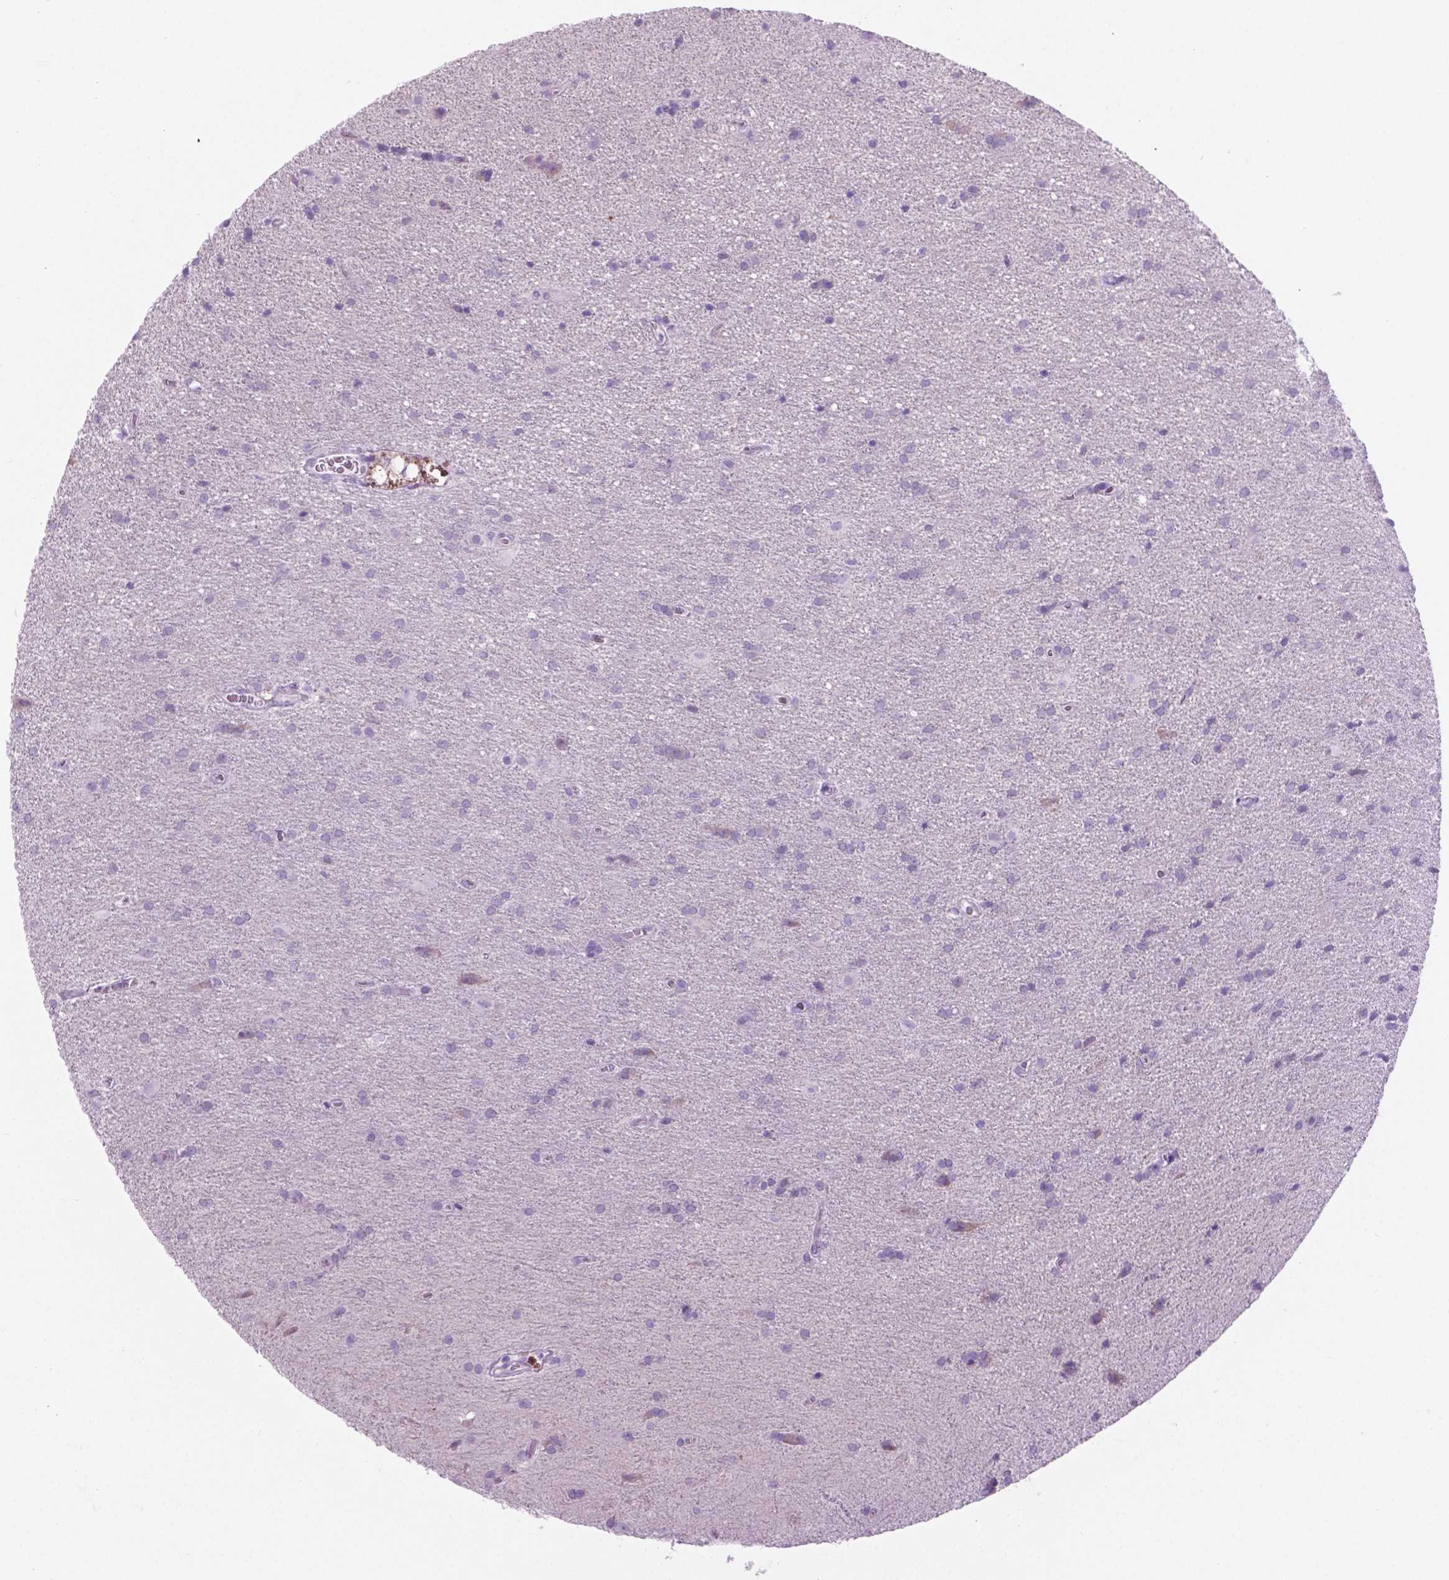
{"staining": {"intensity": "negative", "quantity": "none", "location": "none"}, "tissue": "glioma", "cell_type": "Tumor cells", "image_type": "cancer", "snomed": [{"axis": "morphology", "description": "Glioma, malignant, Low grade"}, {"axis": "topography", "description": "Brain"}], "caption": "Glioma was stained to show a protein in brown. There is no significant expression in tumor cells. (DAB immunohistochemistry with hematoxylin counter stain).", "gene": "GRIN2B", "patient": {"sex": "male", "age": 58}}